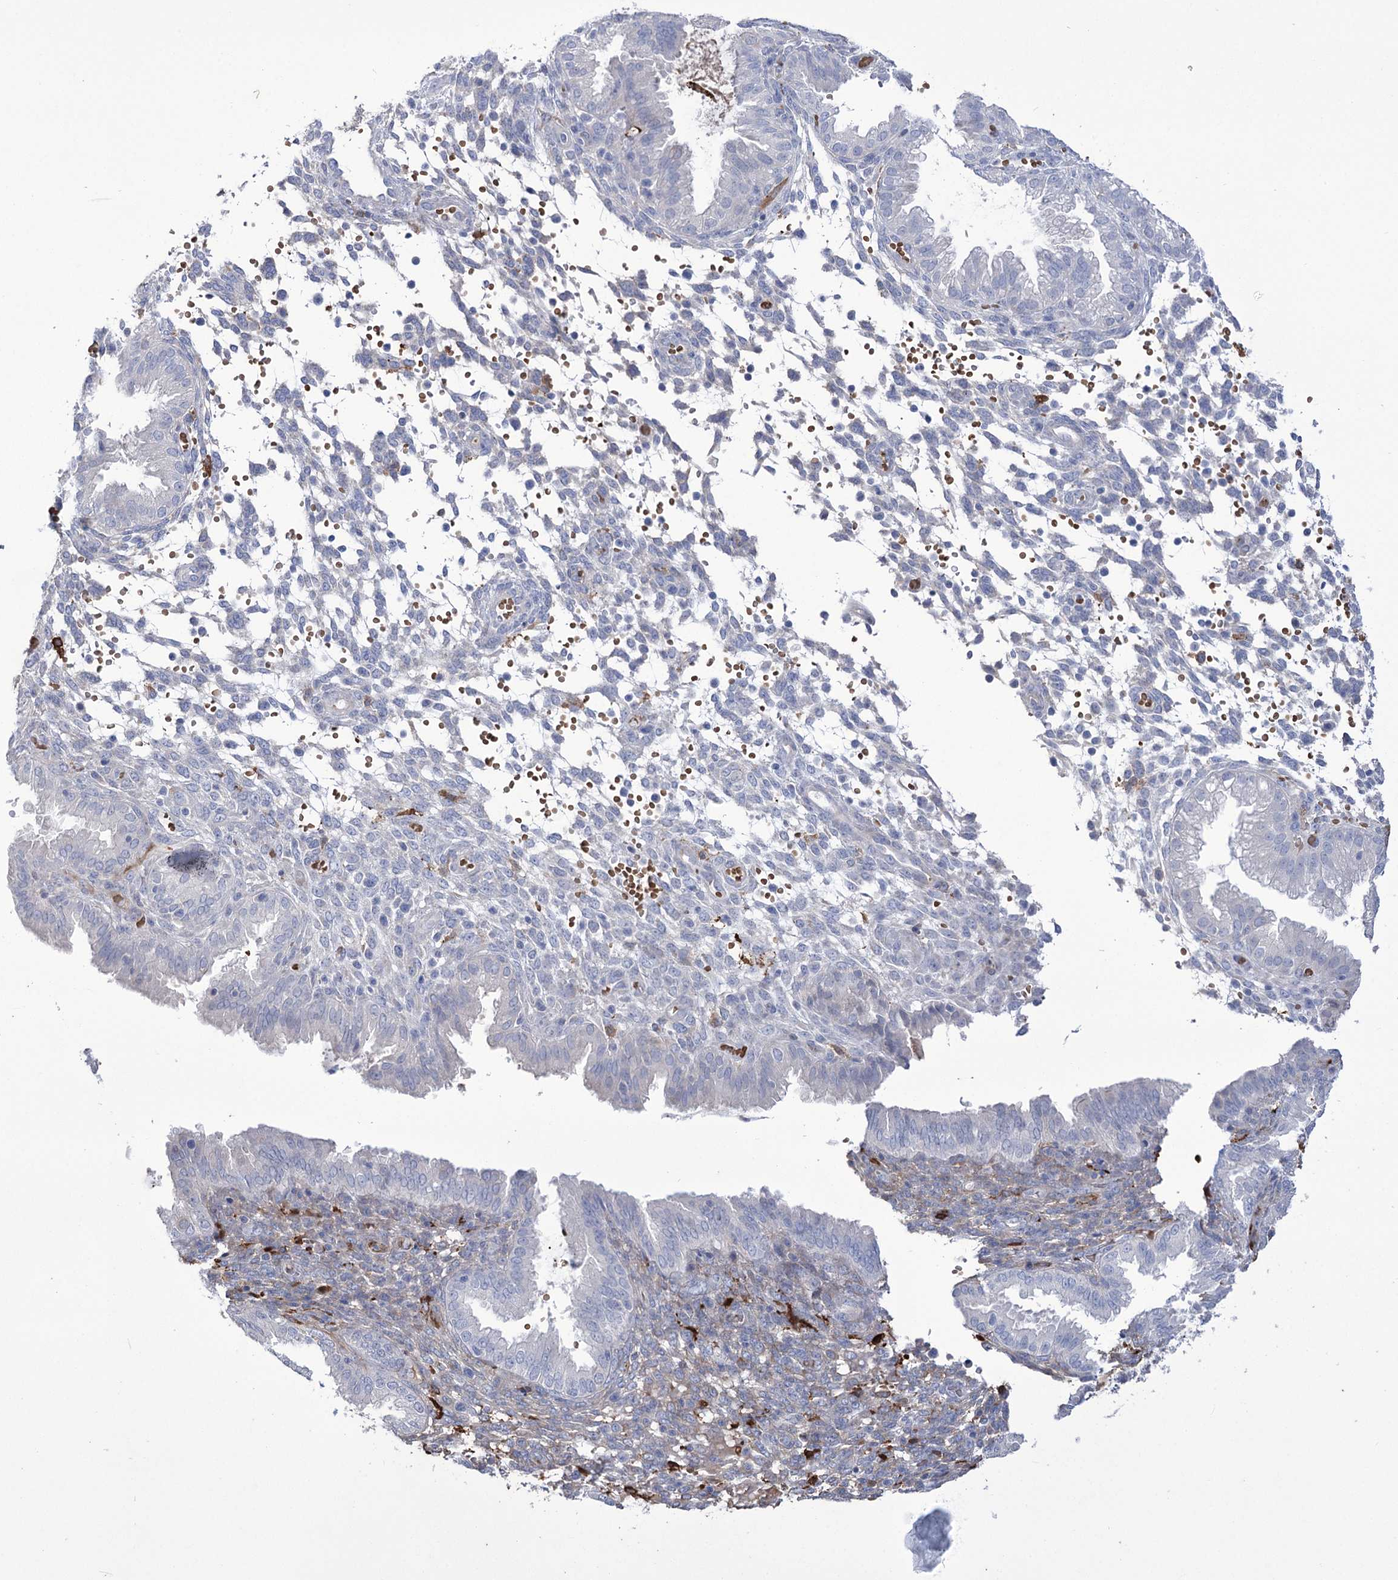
{"staining": {"intensity": "negative", "quantity": "none", "location": "none"}, "tissue": "endometrium", "cell_type": "Cells in endometrial stroma", "image_type": "normal", "snomed": [{"axis": "morphology", "description": "Normal tissue, NOS"}, {"axis": "topography", "description": "Endometrium"}], "caption": "Protein analysis of normal endometrium reveals no significant expression in cells in endometrial stroma. (DAB (3,3'-diaminobenzidine) immunohistochemistry (IHC) visualized using brightfield microscopy, high magnification).", "gene": "ZNF622", "patient": {"sex": "female", "age": 33}}